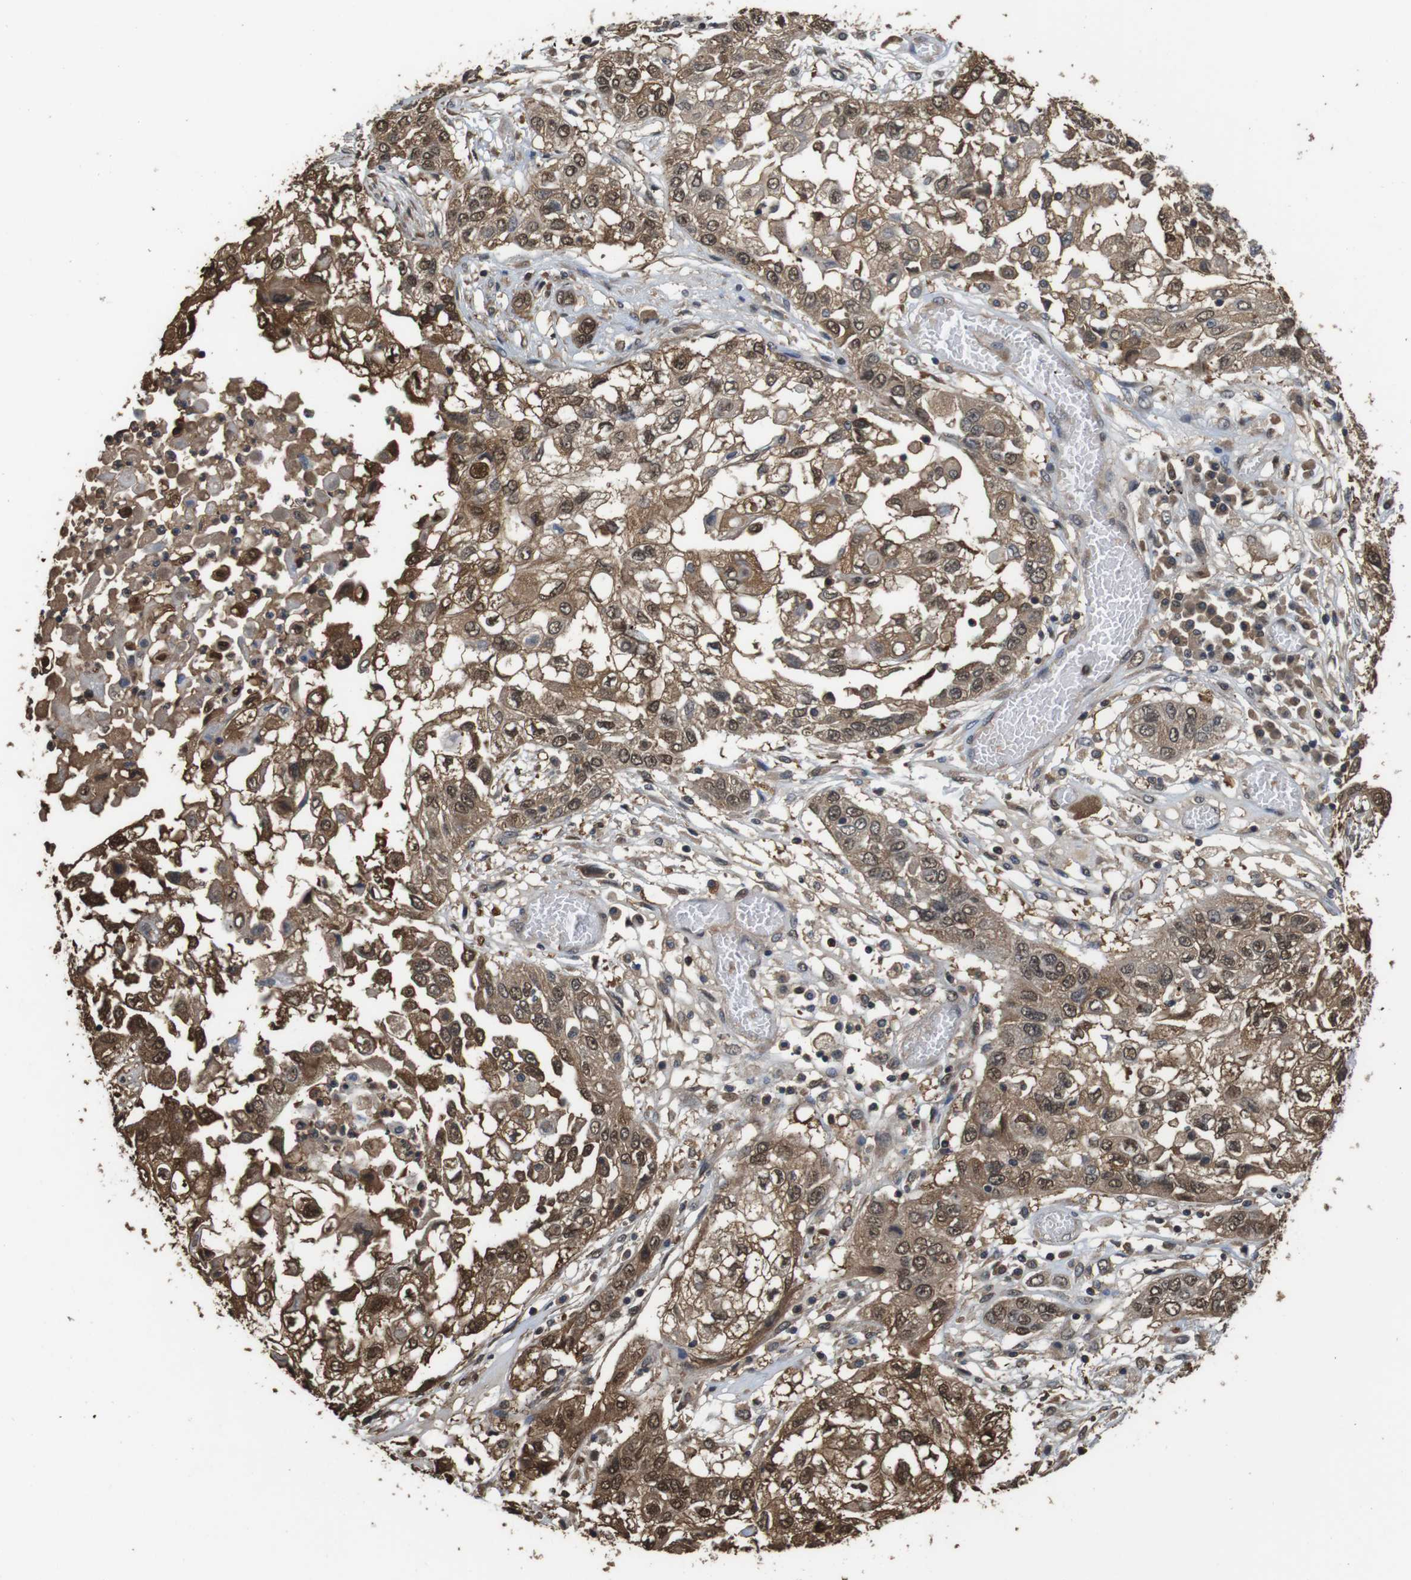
{"staining": {"intensity": "moderate", "quantity": ">75%", "location": "cytoplasmic/membranous,nuclear"}, "tissue": "lung cancer", "cell_type": "Tumor cells", "image_type": "cancer", "snomed": [{"axis": "morphology", "description": "Squamous cell carcinoma, NOS"}, {"axis": "topography", "description": "Lung"}], "caption": "The image shows a brown stain indicating the presence of a protein in the cytoplasmic/membranous and nuclear of tumor cells in lung cancer. (brown staining indicates protein expression, while blue staining denotes nuclei).", "gene": "LDHA", "patient": {"sex": "male", "age": 71}}